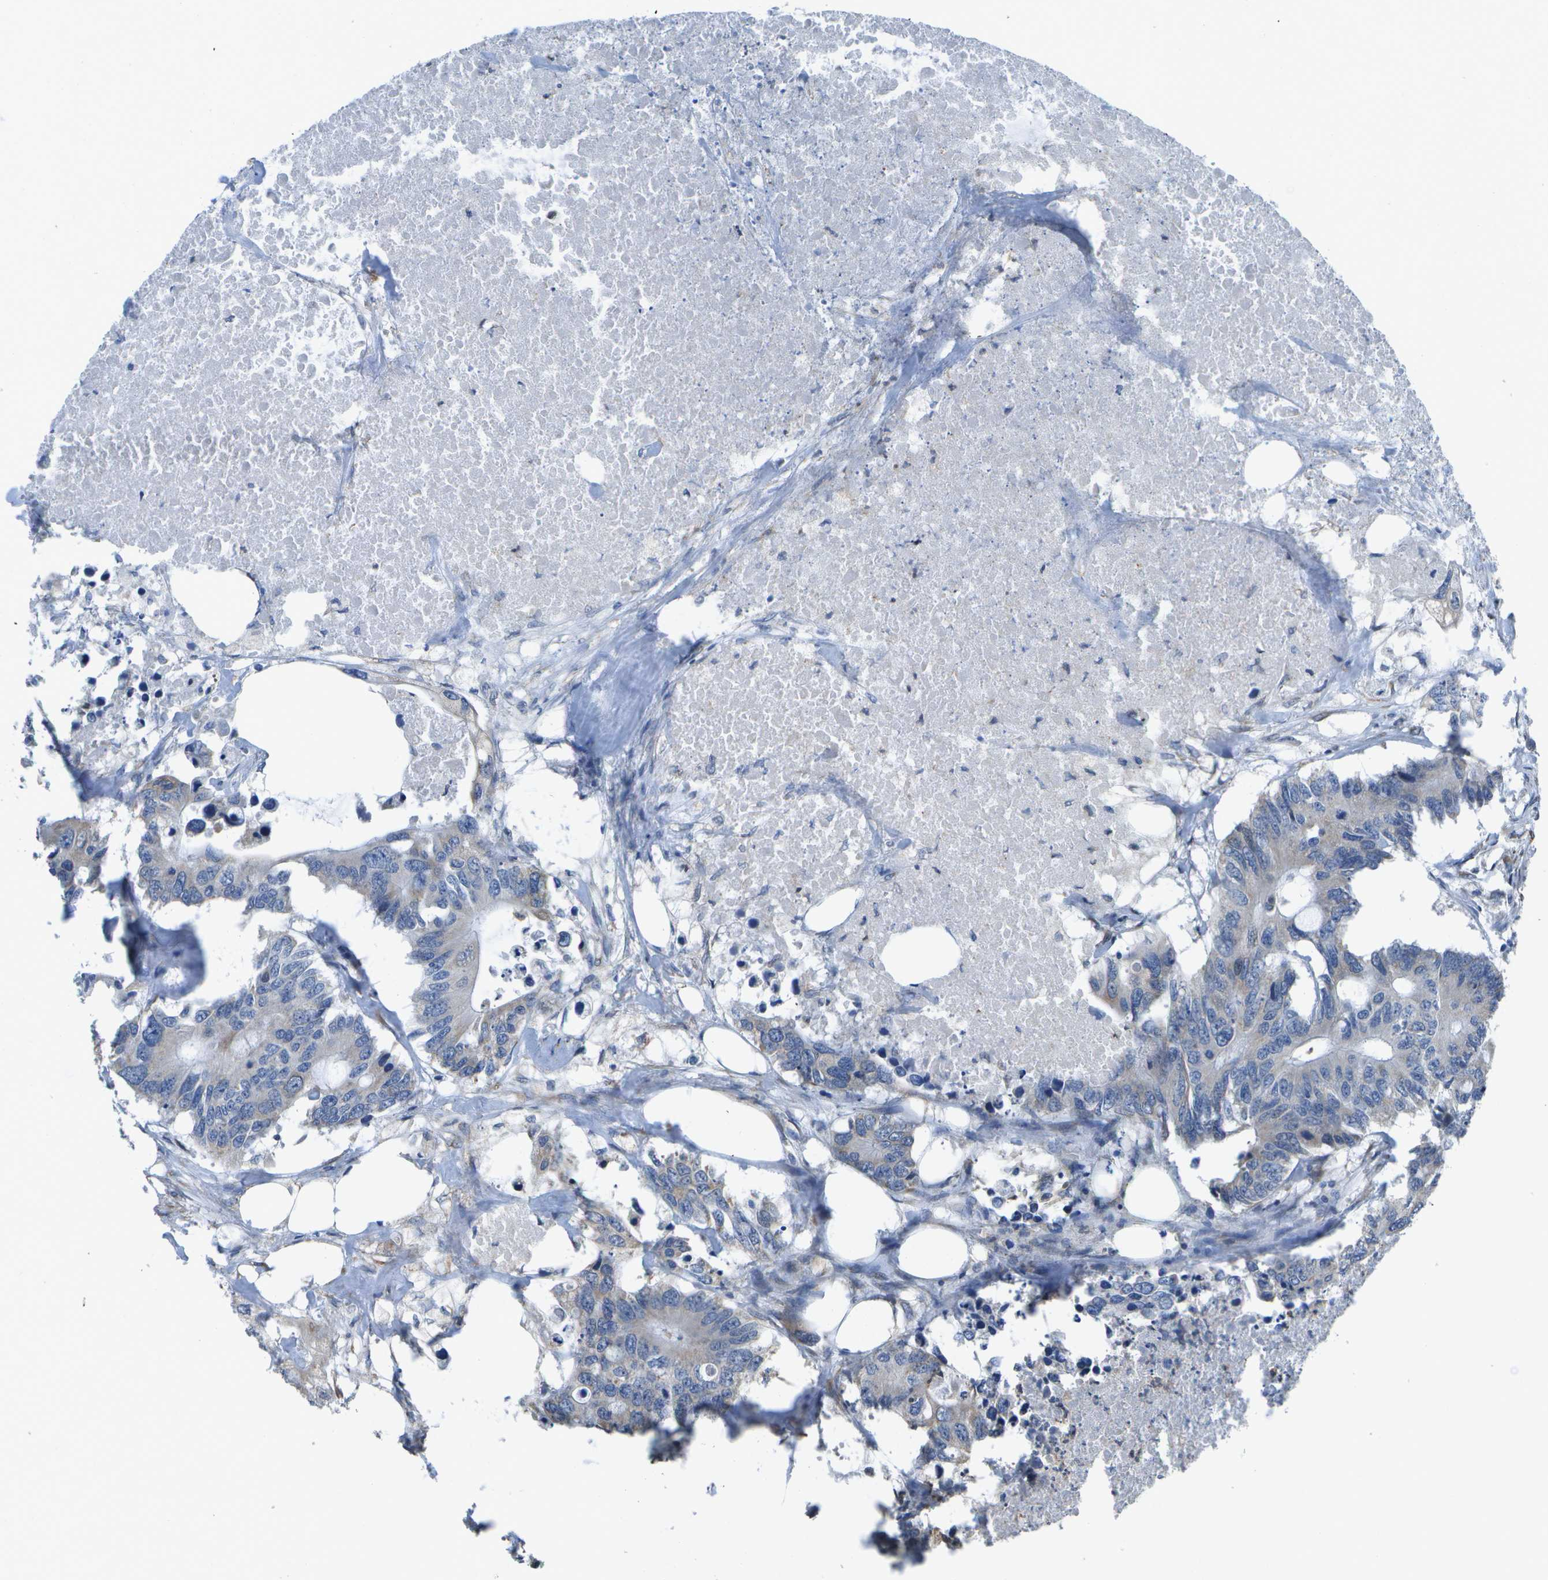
{"staining": {"intensity": "weak", "quantity": "<25%", "location": "cytoplasmic/membranous"}, "tissue": "colorectal cancer", "cell_type": "Tumor cells", "image_type": "cancer", "snomed": [{"axis": "morphology", "description": "Adenocarcinoma, NOS"}, {"axis": "topography", "description": "Colon"}], "caption": "Immunohistochemistry (IHC) histopathology image of colorectal adenocarcinoma stained for a protein (brown), which shows no expression in tumor cells. (Immunohistochemistry, brightfield microscopy, high magnification).", "gene": "DSE", "patient": {"sex": "male", "age": 71}}